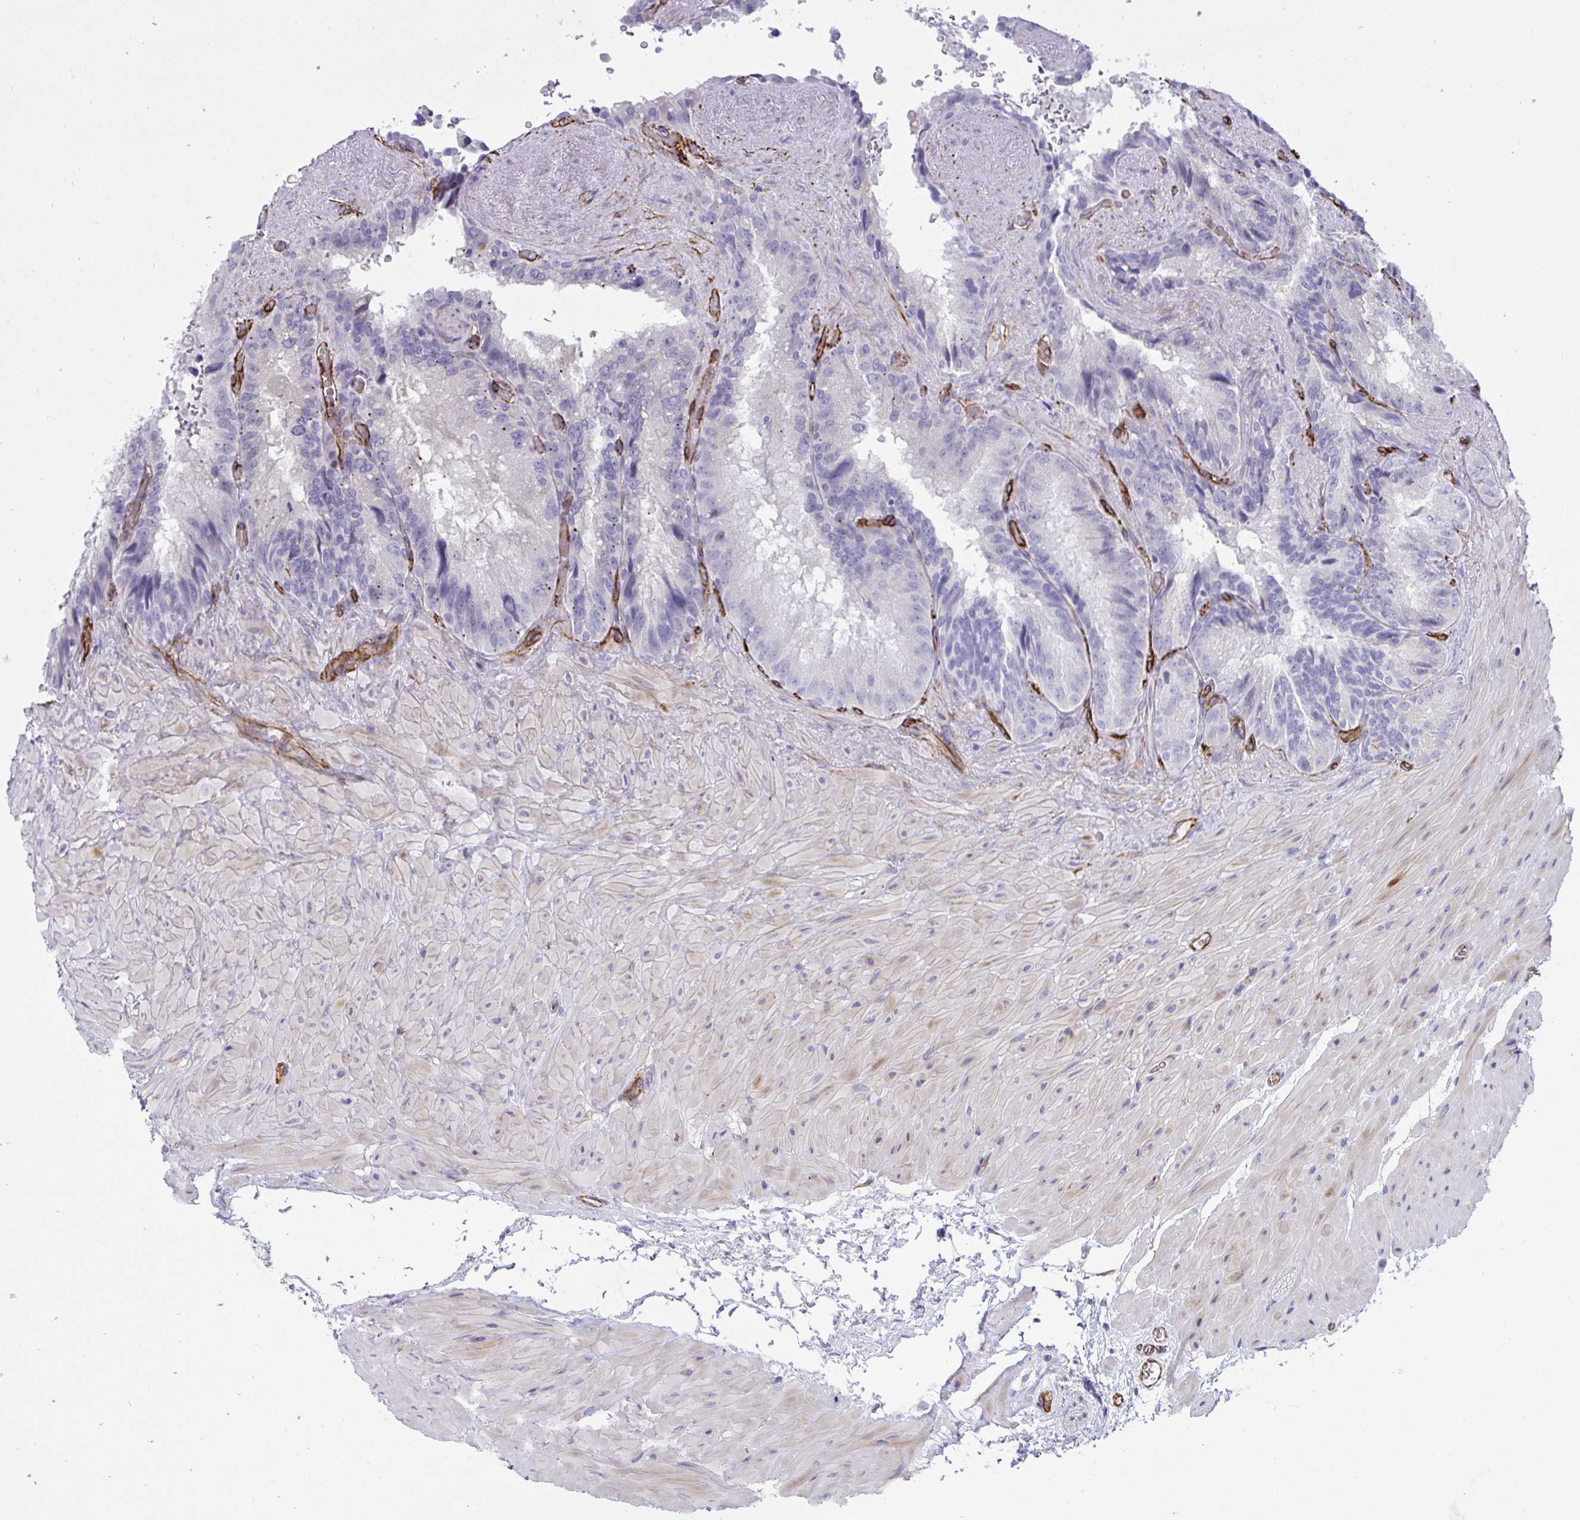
{"staining": {"intensity": "negative", "quantity": "none", "location": "none"}, "tissue": "seminal vesicle", "cell_type": "Glandular cells", "image_type": "normal", "snomed": [{"axis": "morphology", "description": "Normal tissue, NOS"}, {"axis": "topography", "description": "Seminal veicle"}], "caption": "High power microscopy photomicrograph of an immunohistochemistry (IHC) histopathology image of normal seminal vesicle, revealing no significant staining in glandular cells. The staining is performed using DAB (3,3'-diaminobenzidine) brown chromogen with nuclei counter-stained in using hematoxylin.", "gene": "SLC35B1", "patient": {"sex": "male", "age": 60}}